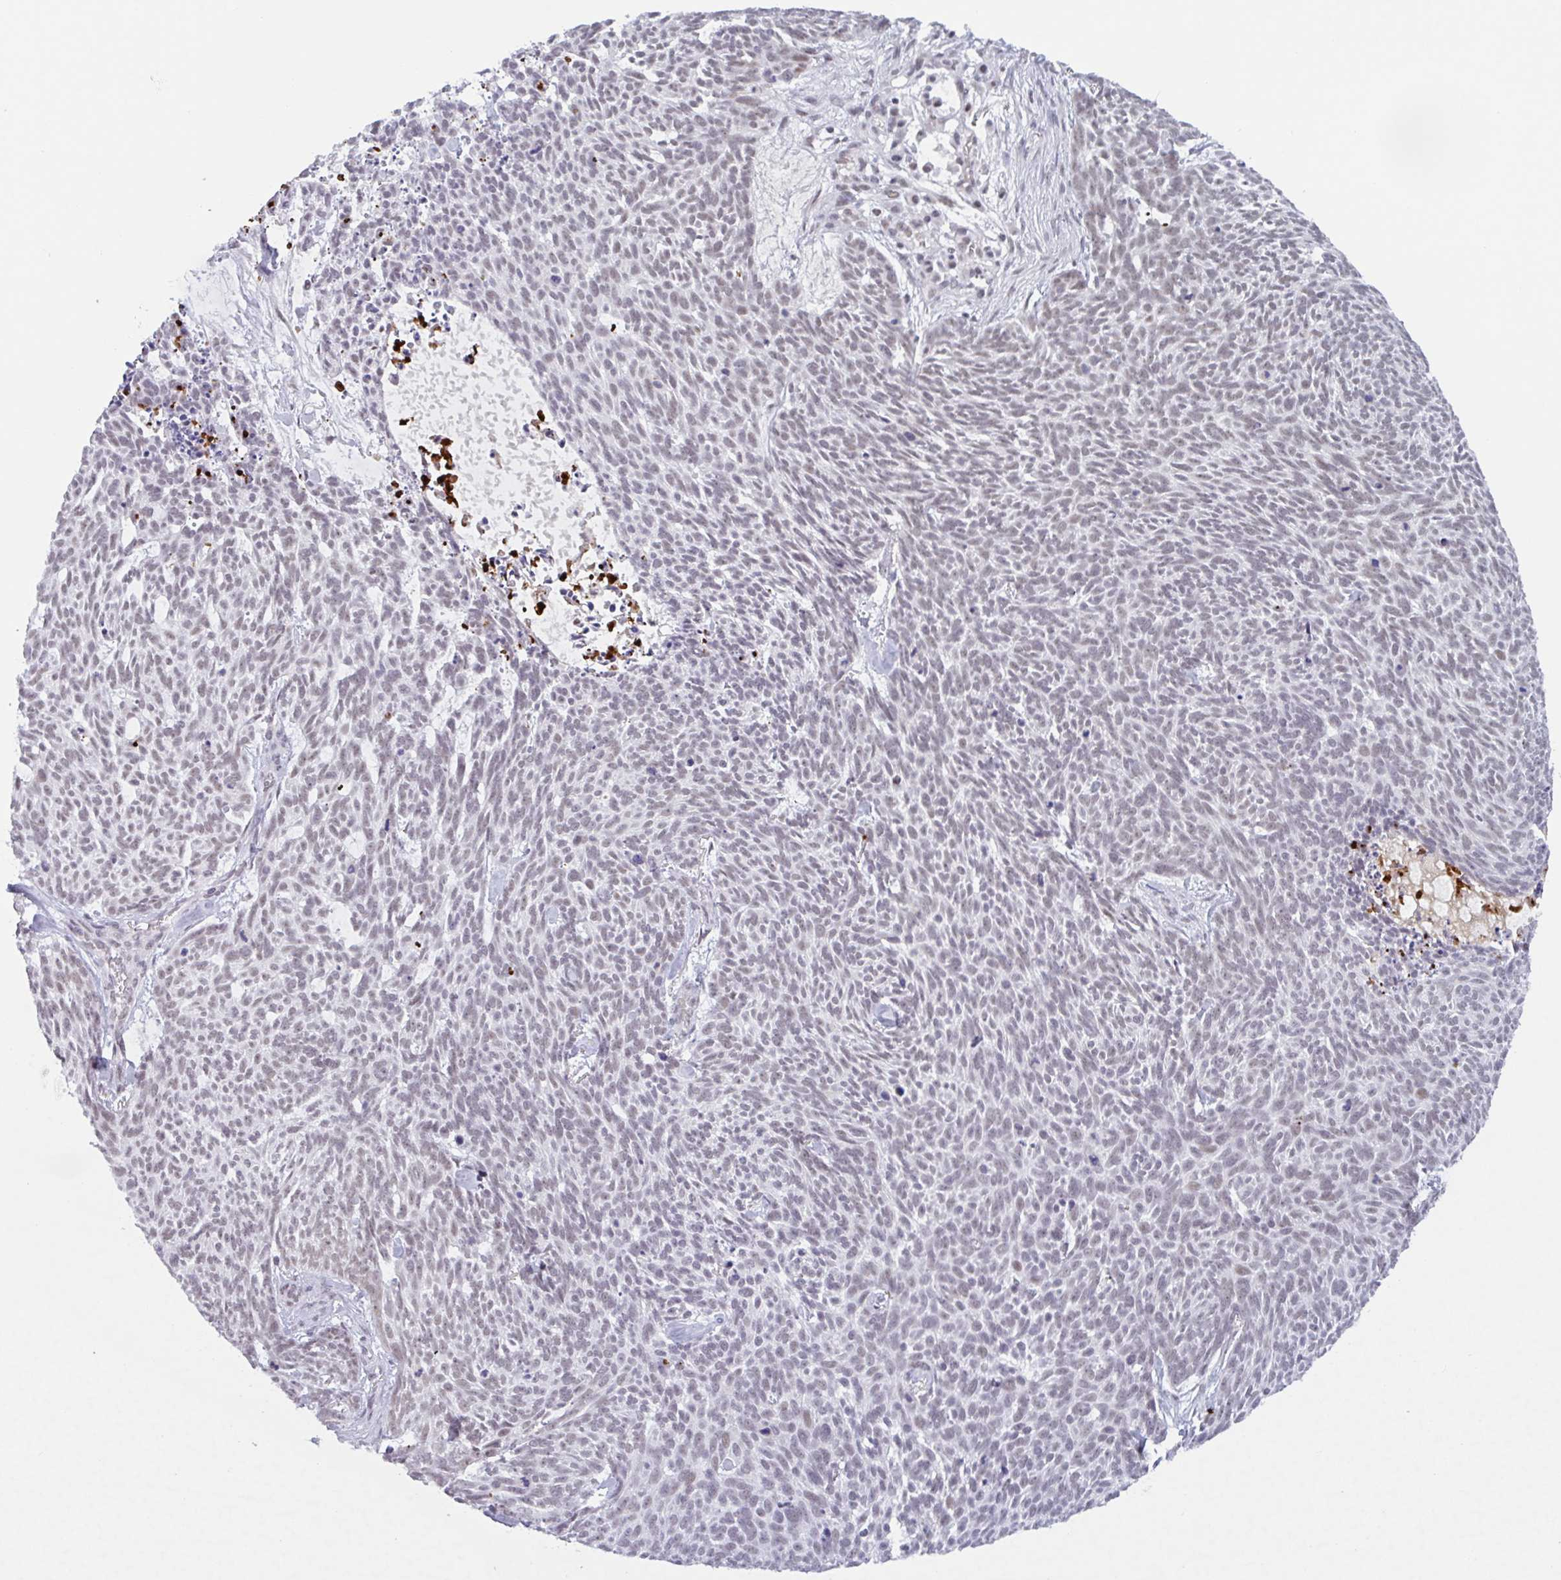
{"staining": {"intensity": "moderate", "quantity": "25%-75%", "location": "nuclear"}, "tissue": "skin cancer", "cell_type": "Tumor cells", "image_type": "cancer", "snomed": [{"axis": "morphology", "description": "Basal cell carcinoma"}, {"axis": "topography", "description": "Skin"}], "caption": "Skin cancer (basal cell carcinoma) stained with a protein marker demonstrates moderate staining in tumor cells.", "gene": "PLG", "patient": {"sex": "female", "age": 93}}